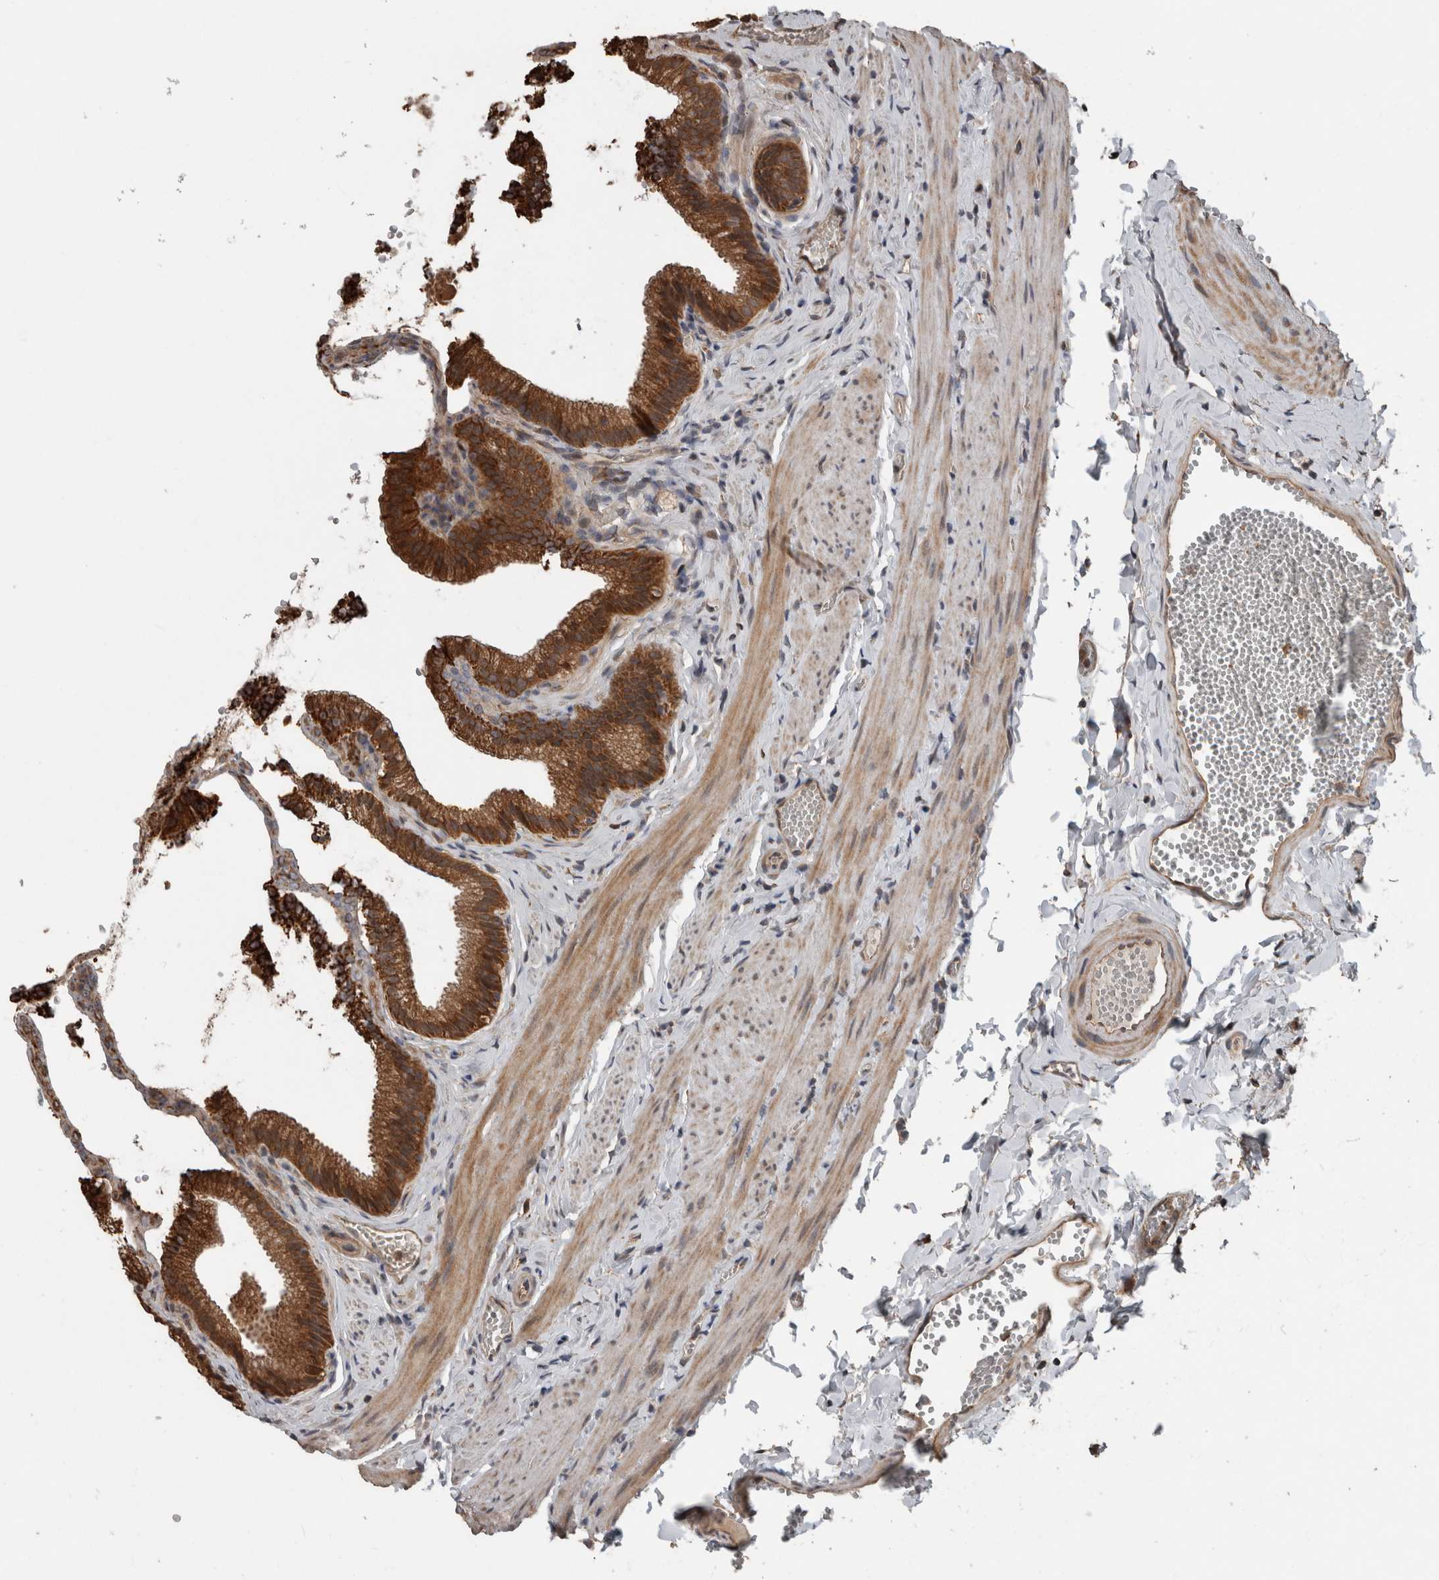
{"staining": {"intensity": "strong", "quantity": ">75%", "location": "cytoplasmic/membranous"}, "tissue": "gallbladder", "cell_type": "Glandular cells", "image_type": "normal", "snomed": [{"axis": "morphology", "description": "Normal tissue, NOS"}, {"axis": "topography", "description": "Gallbladder"}], "caption": "Immunohistochemistry histopathology image of unremarkable gallbladder: gallbladder stained using IHC displays high levels of strong protein expression localized specifically in the cytoplasmic/membranous of glandular cells, appearing as a cytoplasmic/membranous brown color.", "gene": "RIOK3", "patient": {"sex": "male", "age": 38}}